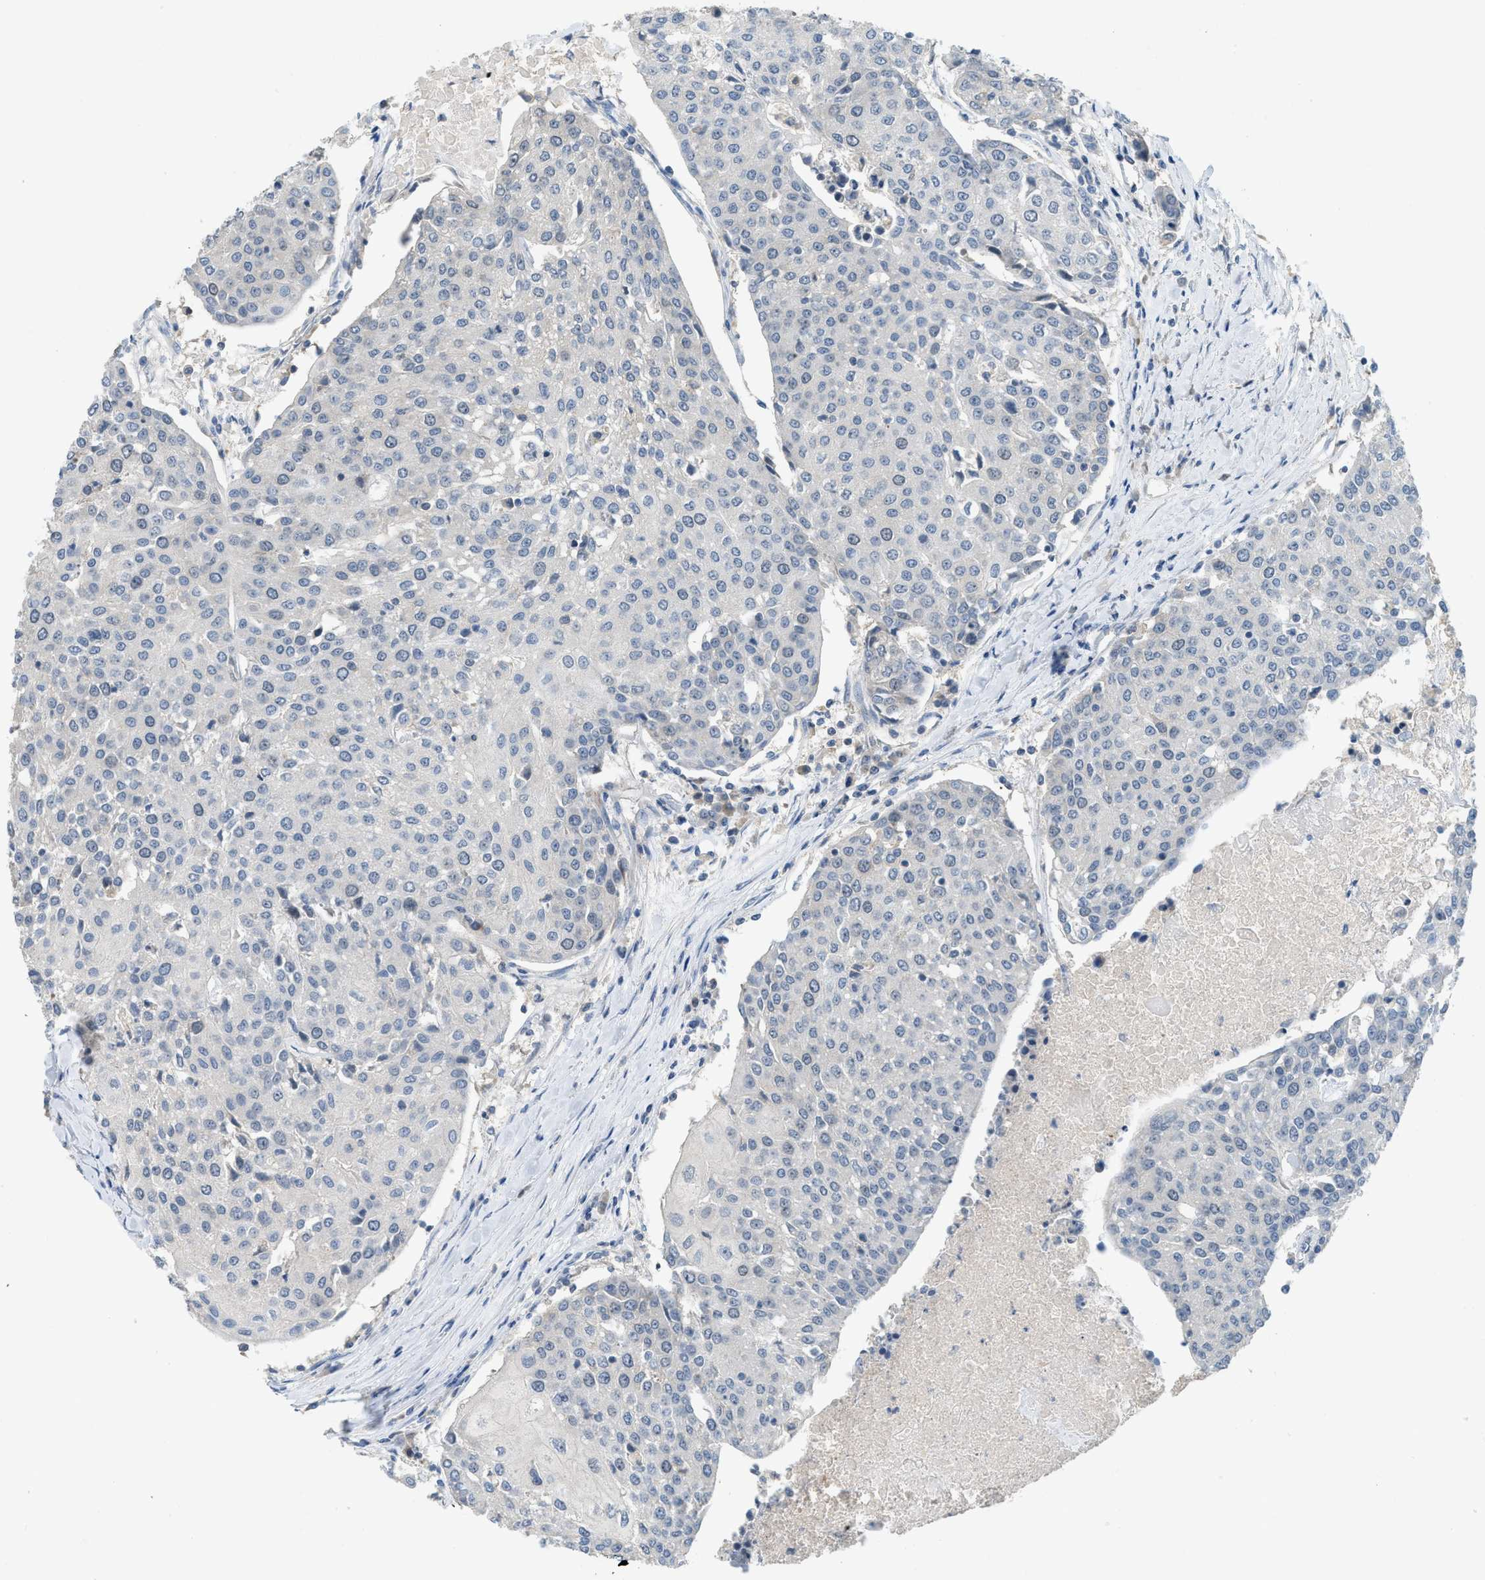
{"staining": {"intensity": "negative", "quantity": "none", "location": "none"}, "tissue": "urothelial cancer", "cell_type": "Tumor cells", "image_type": "cancer", "snomed": [{"axis": "morphology", "description": "Urothelial carcinoma, High grade"}, {"axis": "topography", "description": "Urinary bladder"}], "caption": "Immunohistochemistry image of neoplastic tissue: human high-grade urothelial carcinoma stained with DAB demonstrates no significant protein expression in tumor cells.", "gene": "MIS18A", "patient": {"sex": "female", "age": 85}}